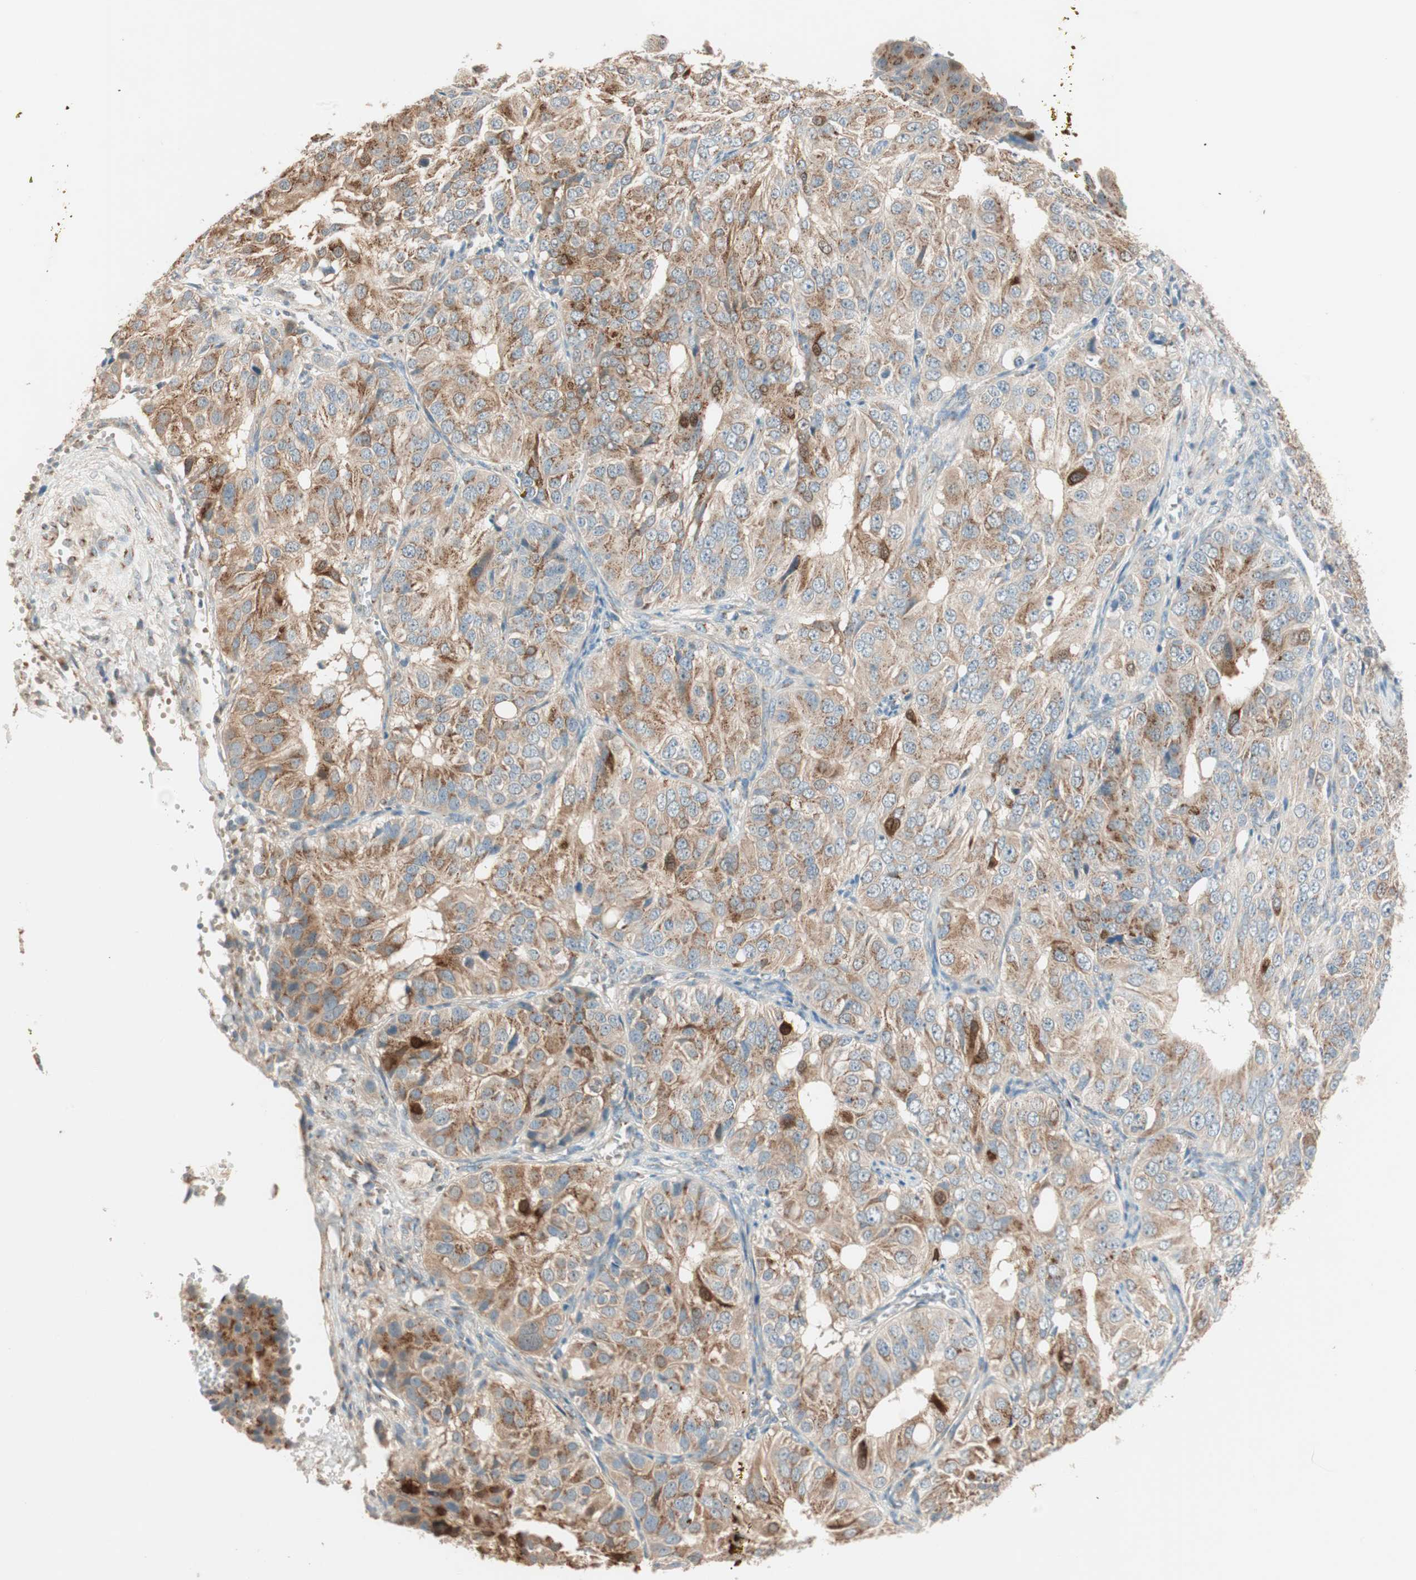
{"staining": {"intensity": "moderate", "quantity": ">75%", "location": "cytoplasmic/membranous"}, "tissue": "ovarian cancer", "cell_type": "Tumor cells", "image_type": "cancer", "snomed": [{"axis": "morphology", "description": "Carcinoma, endometroid"}, {"axis": "topography", "description": "Ovary"}], "caption": "An immunohistochemistry histopathology image of tumor tissue is shown. Protein staining in brown labels moderate cytoplasmic/membranous positivity in ovarian endometroid carcinoma within tumor cells. Nuclei are stained in blue.", "gene": "SEC16A", "patient": {"sex": "female", "age": 51}}